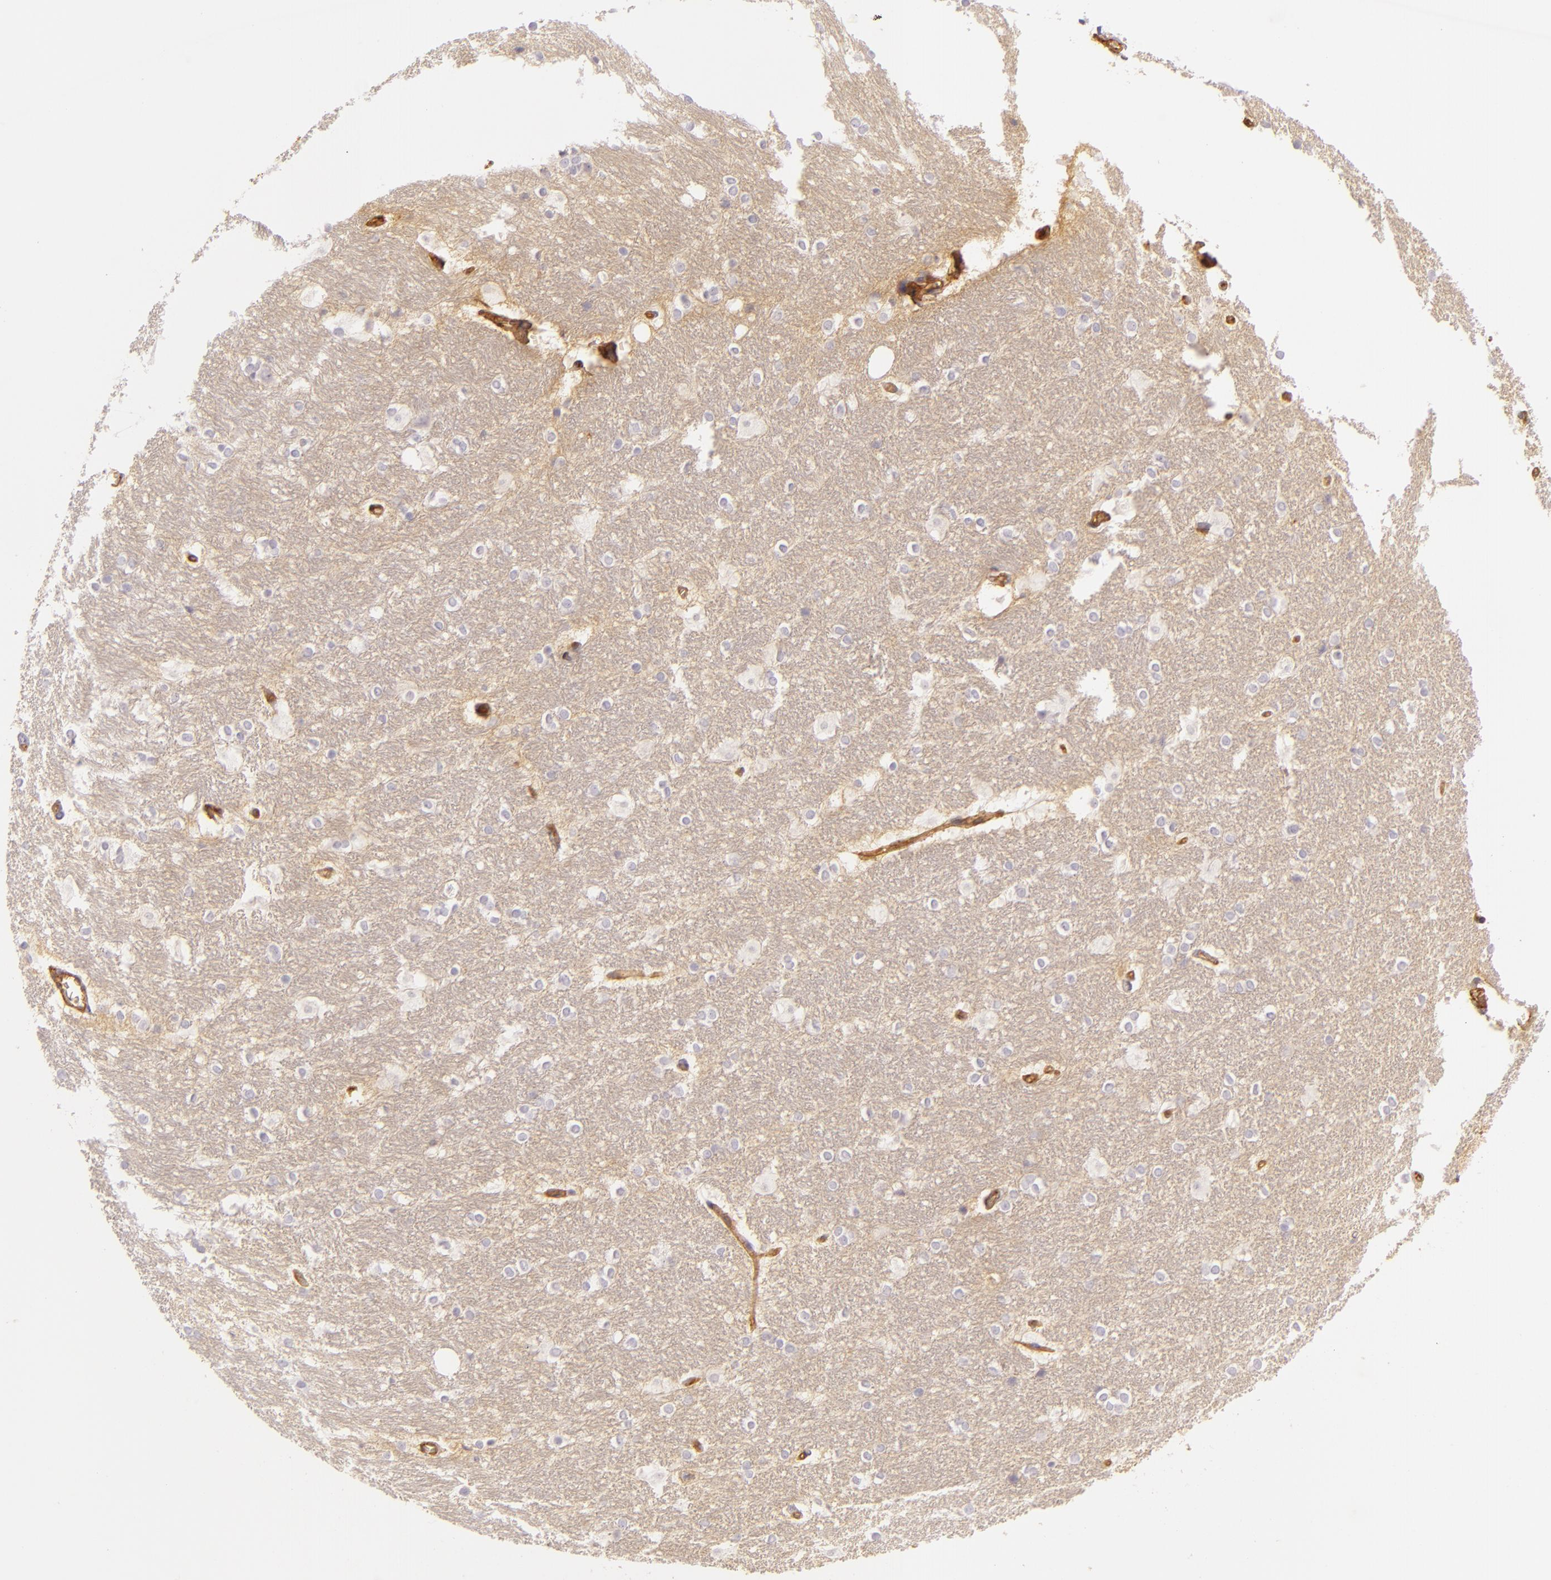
{"staining": {"intensity": "negative", "quantity": "none", "location": "none"}, "tissue": "hippocampus", "cell_type": "Glial cells", "image_type": "normal", "snomed": [{"axis": "morphology", "description": "Normal tissue, NOS"}, {"axis": "topography", "description": "Hippocampus"}], "caption": "Human hippocampus stained for a protein using immunohistochemistry (IHC) reveals no expression in glial cells.", "gene": "CD59", "patient": {"sex": "female", "age": 19}}